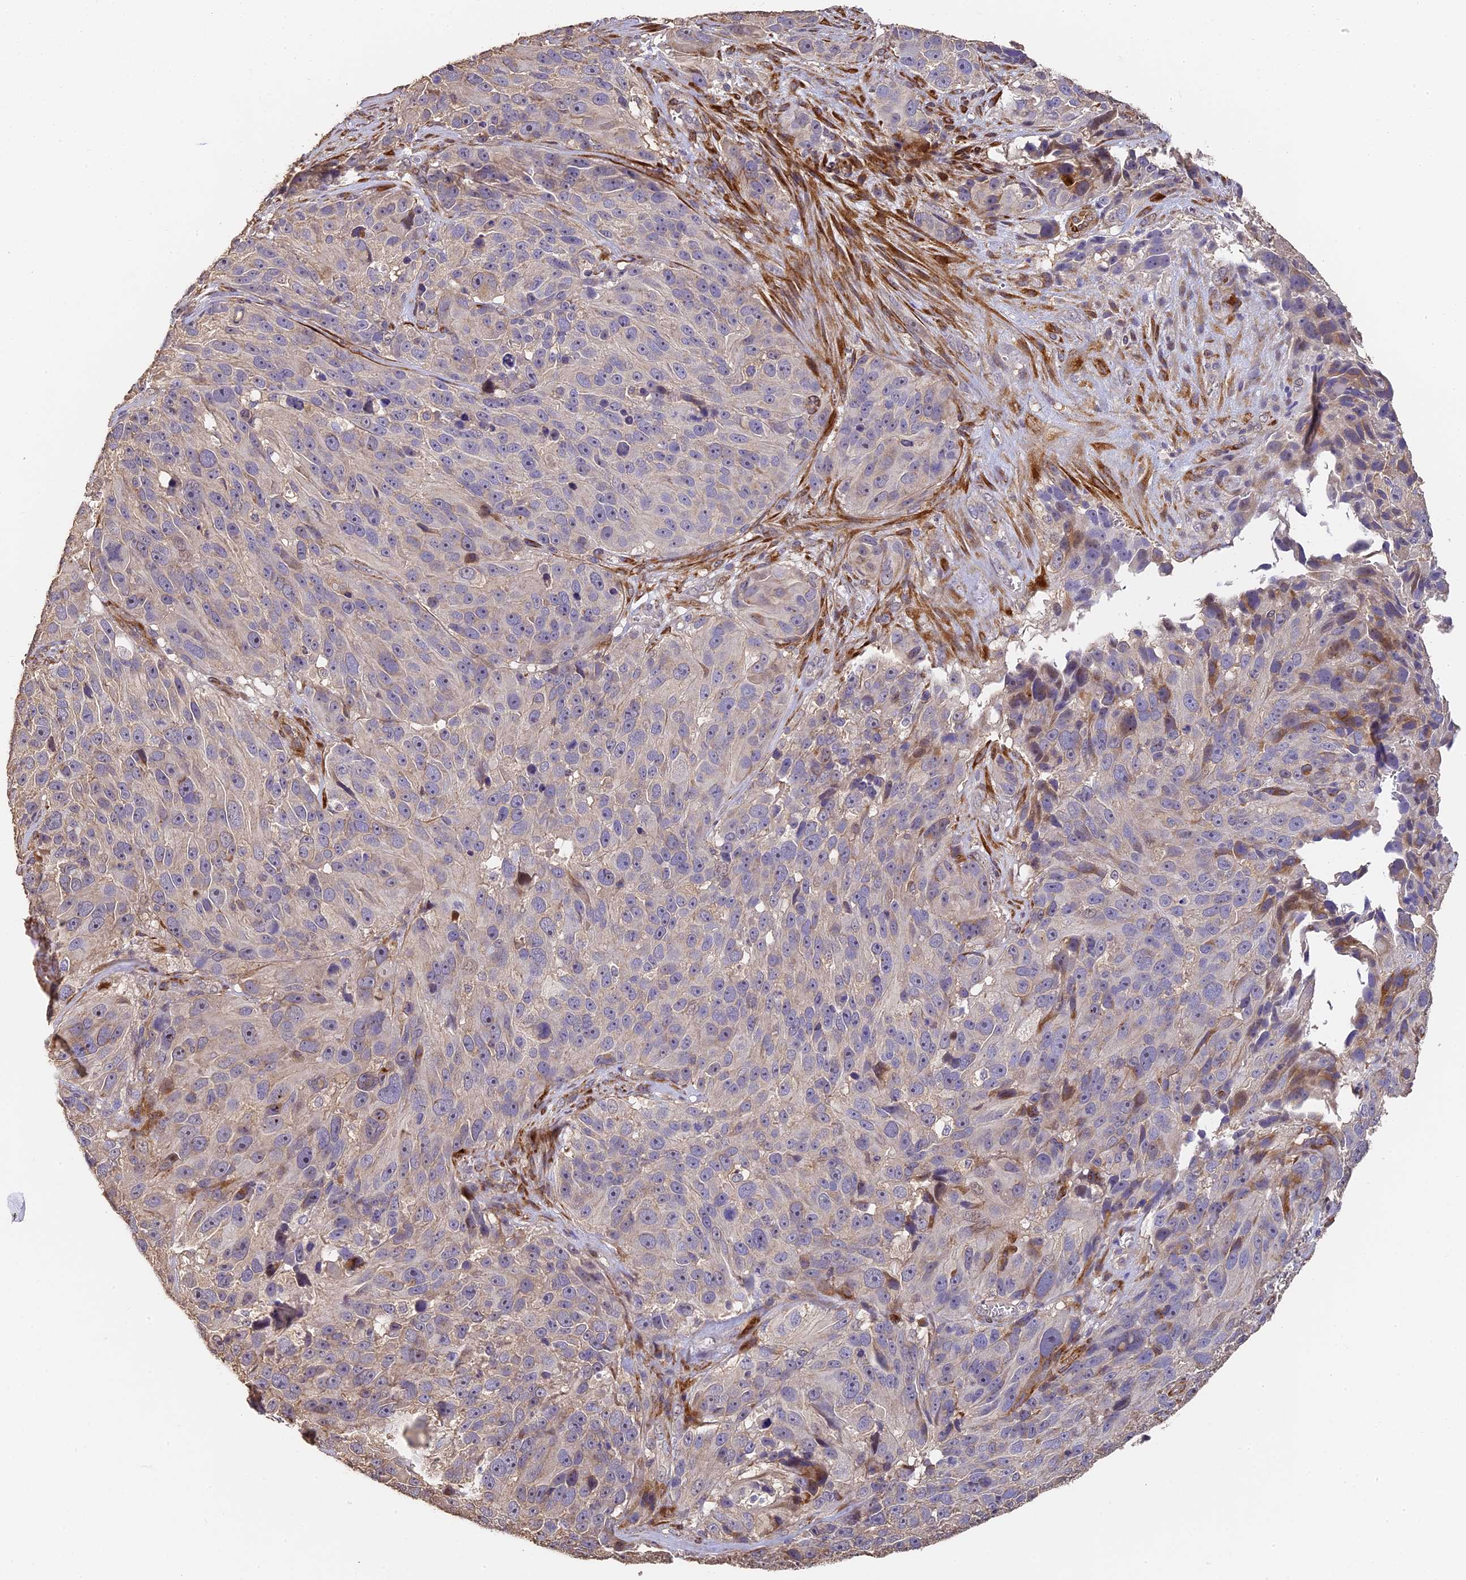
{"staining": {"intensity": "negative", "quantity": "none", "location": "none"}, "tissue": "melanoma", "cell_type": "Tumor cells", "image_type": "cancer", "snomed": [{"axis": "morphology", "description": "Malignant melanoma, NOS"}, {"axis": "topography", "description": "Skin"}], "caption": "Tumor cells are negative for brown protein staining in melanoma. The staining was performed using DAB to visualize the protein expression in brown, while the nuclei were stained in blue with hematoxylin (Magnification: 20x).", "gene": "SLC11A1", "patient": {"sex": "male", "age": 84}}